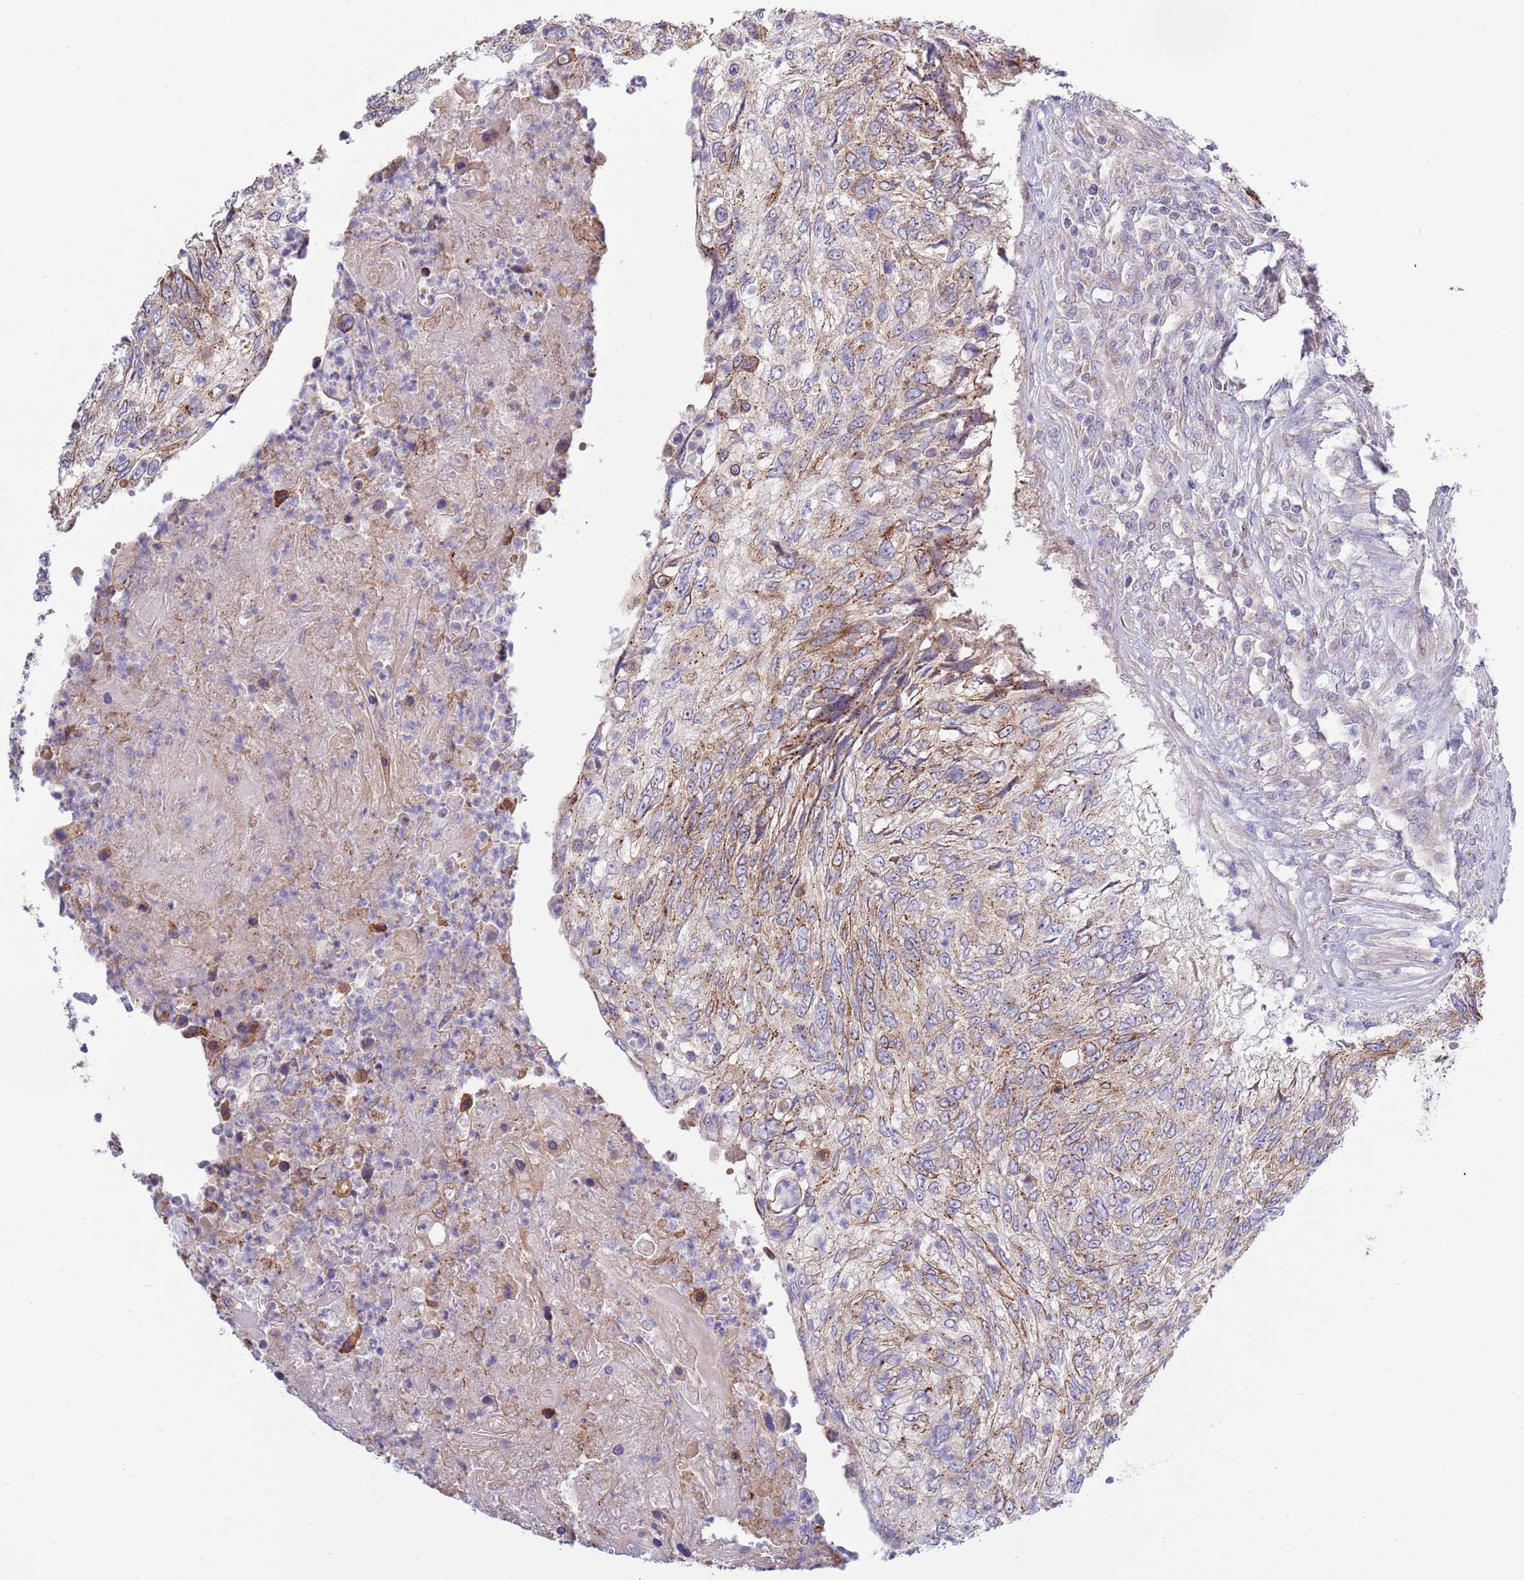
{"staining": {"intensity": "moderate", "quantity": ">75%", "location": "cytoplasmic/membranous"}, "tissue": "urothelial cancer", "cell_type": "Tumor cells", "image_type": "cancer", "snomed": [{"axis": "morphology", "description": "Urothelial carcinoma, High grade"}, {"axis": "topography", "description": "Urinary bladder"}], "caption": "Protein expression analysis of urothelial carcinoma (high-grade) reveals moderate cytoplasmic/membranous expression in approximately >75% of tumor cells.", "gene": "ARL2BP", "patient": {"sex": "female", "age": 60}}